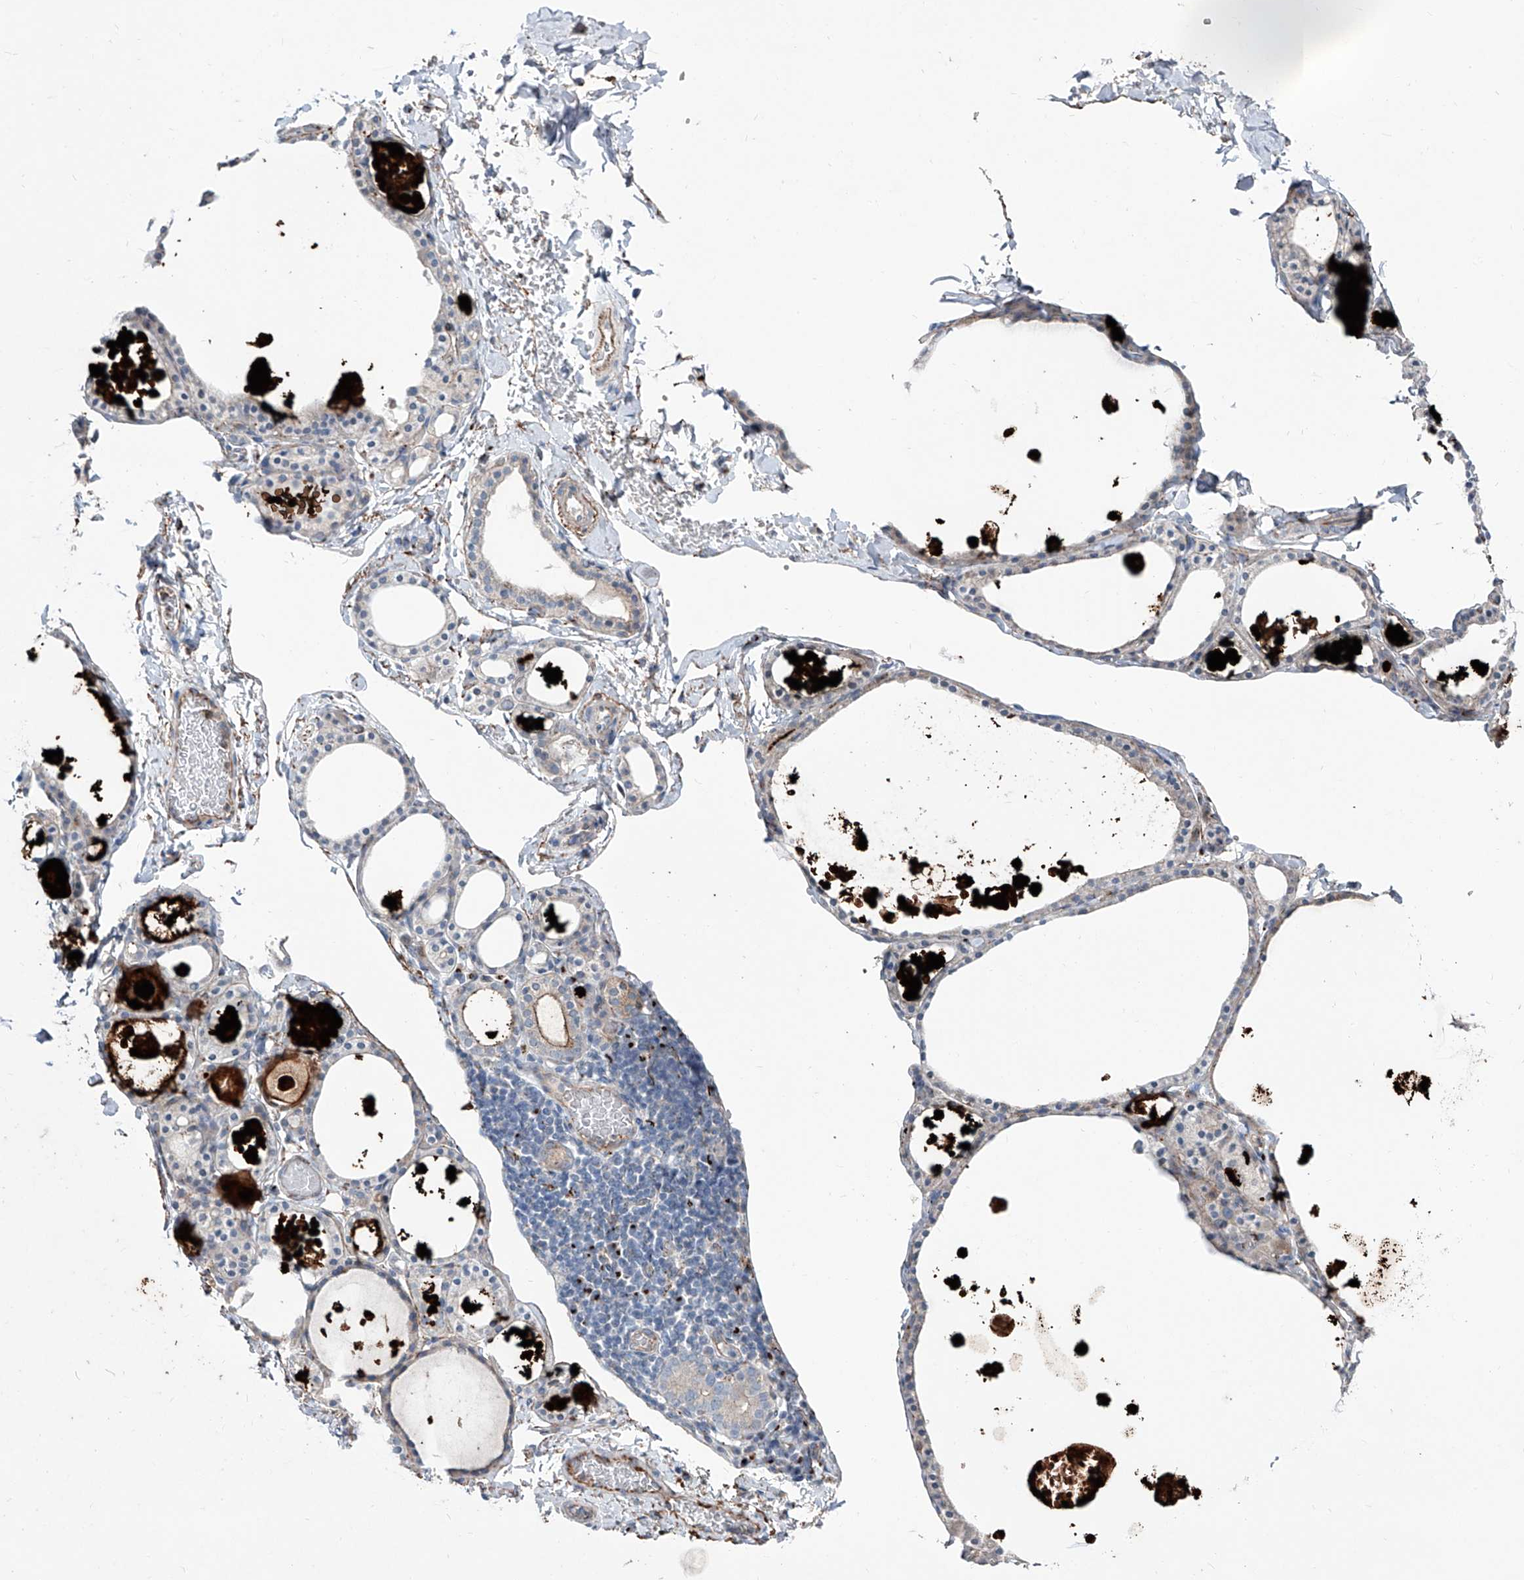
{"staining": {"intensity": "negative", "quantity": "none", "location": "none"}, "tissue": "thyroid gland", "cell_type": "Glandular cells", "image_type": "normal", "snomed": [{"axis": "morphology", "description": "Normal tissue, NOS"}, {"axis": "topography", "description": "Thyroid gland"}], "caption": "A micrograph of thyroid gland stained for a protein shows no brown staining in glandular cells. (Brightfield microscopy of DAB (3,3'-diaminobenzidine) immunohistochemistry at high magnification).", "gene": "CDH5", "patient": {"sex": "male", "age": 56}}